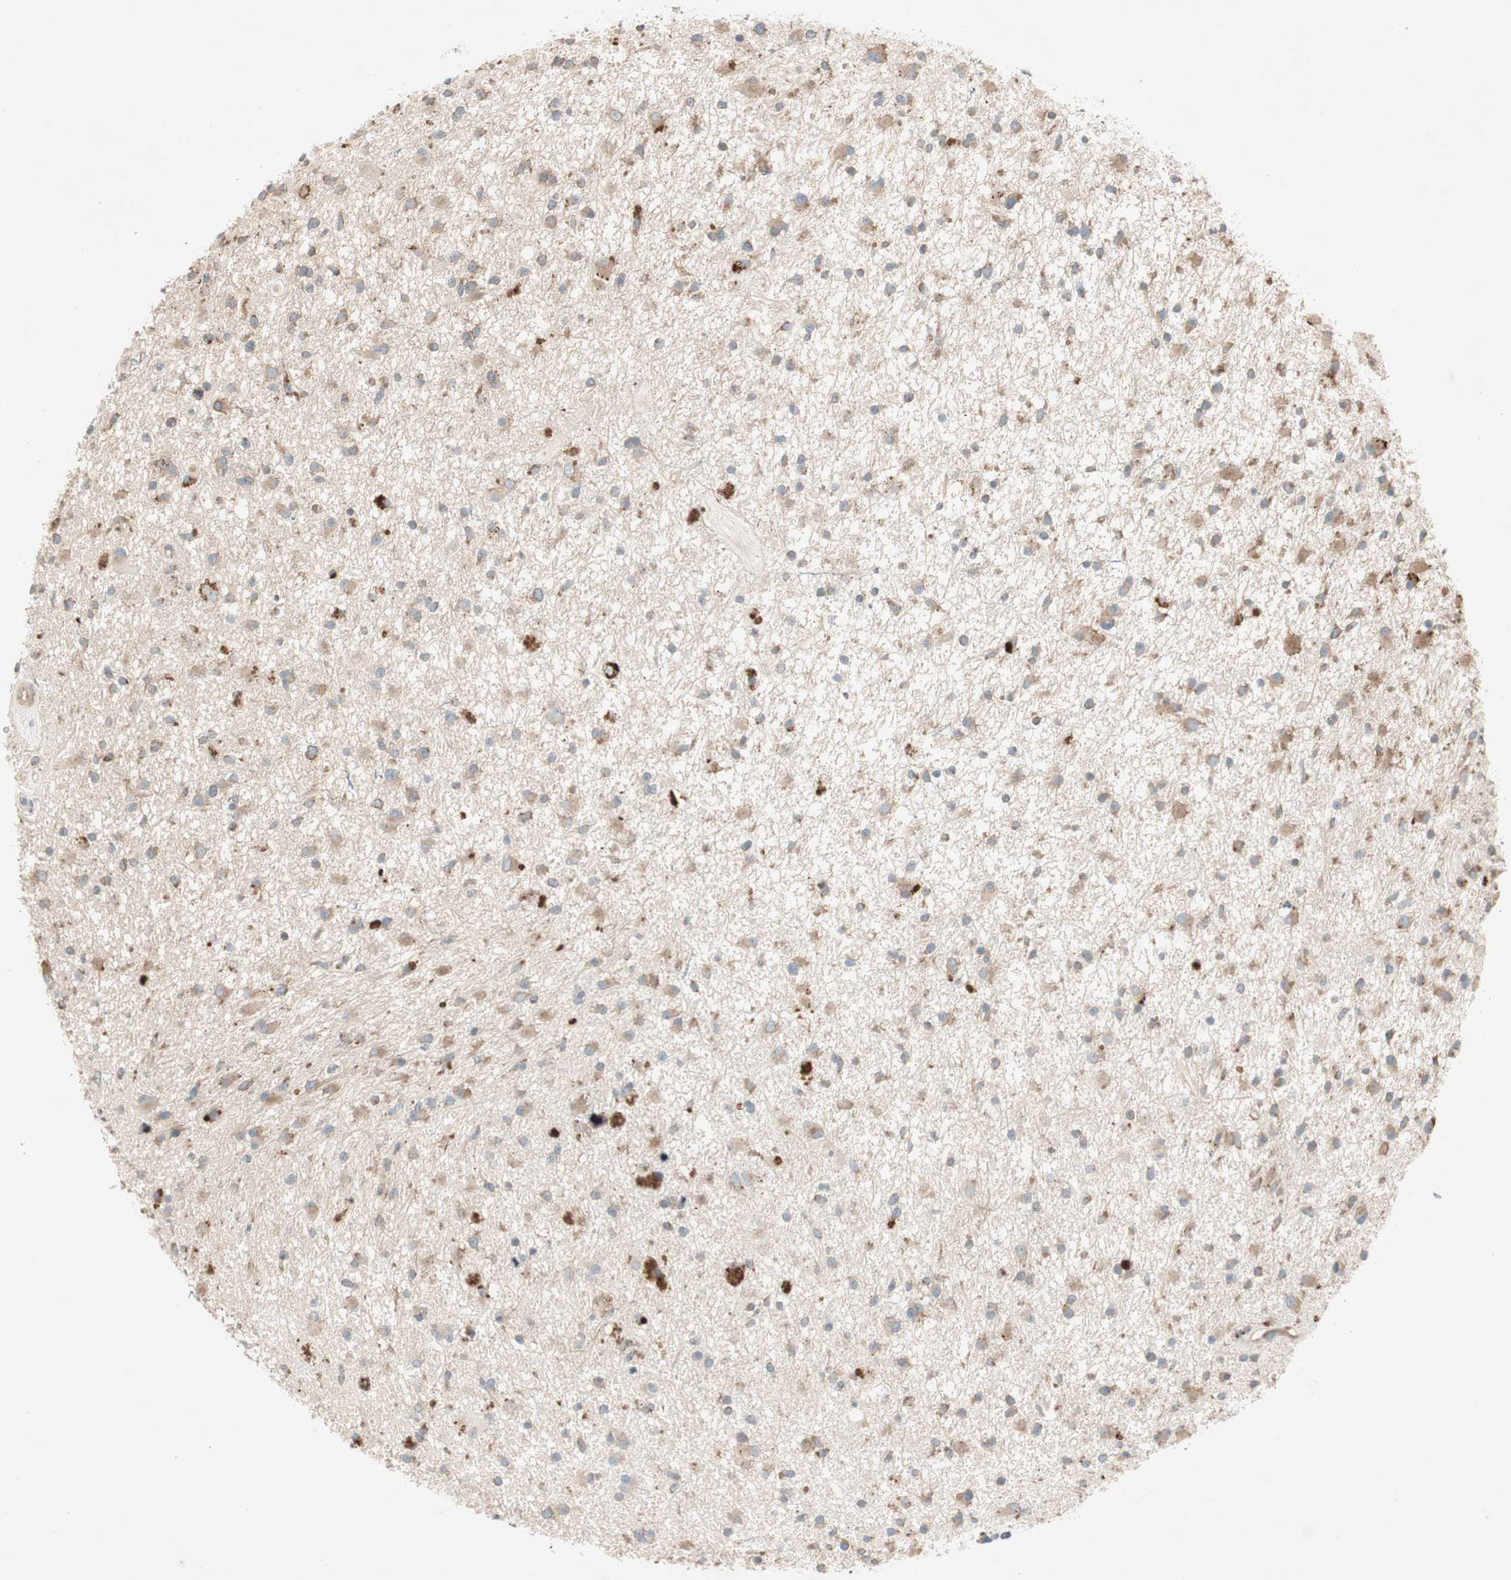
{"staining": {"intensity": "moderate", "quantity": ">75%", "location": "cytoplasmic/membranous"}, "tissue": "glioma", "cell_type": "Tumor cells", "image_type": "cancer", "snomed": [{"axis": "morphology", "description": "Glioma, malignant, High grade"}, {"axis": "topography", "description": "Brain"}], "caption": "Tumor cells demonstrate medium levels of moderate cytoplasmic/membranous expression in approximately >75% of cells in human glioma. (Stains: DAB in brown, nuclei in blue, Microscopy: brightfield microscopy at high magnification).", "gene": "RPL23", "patient": {"sex": "male", "age": 33}}